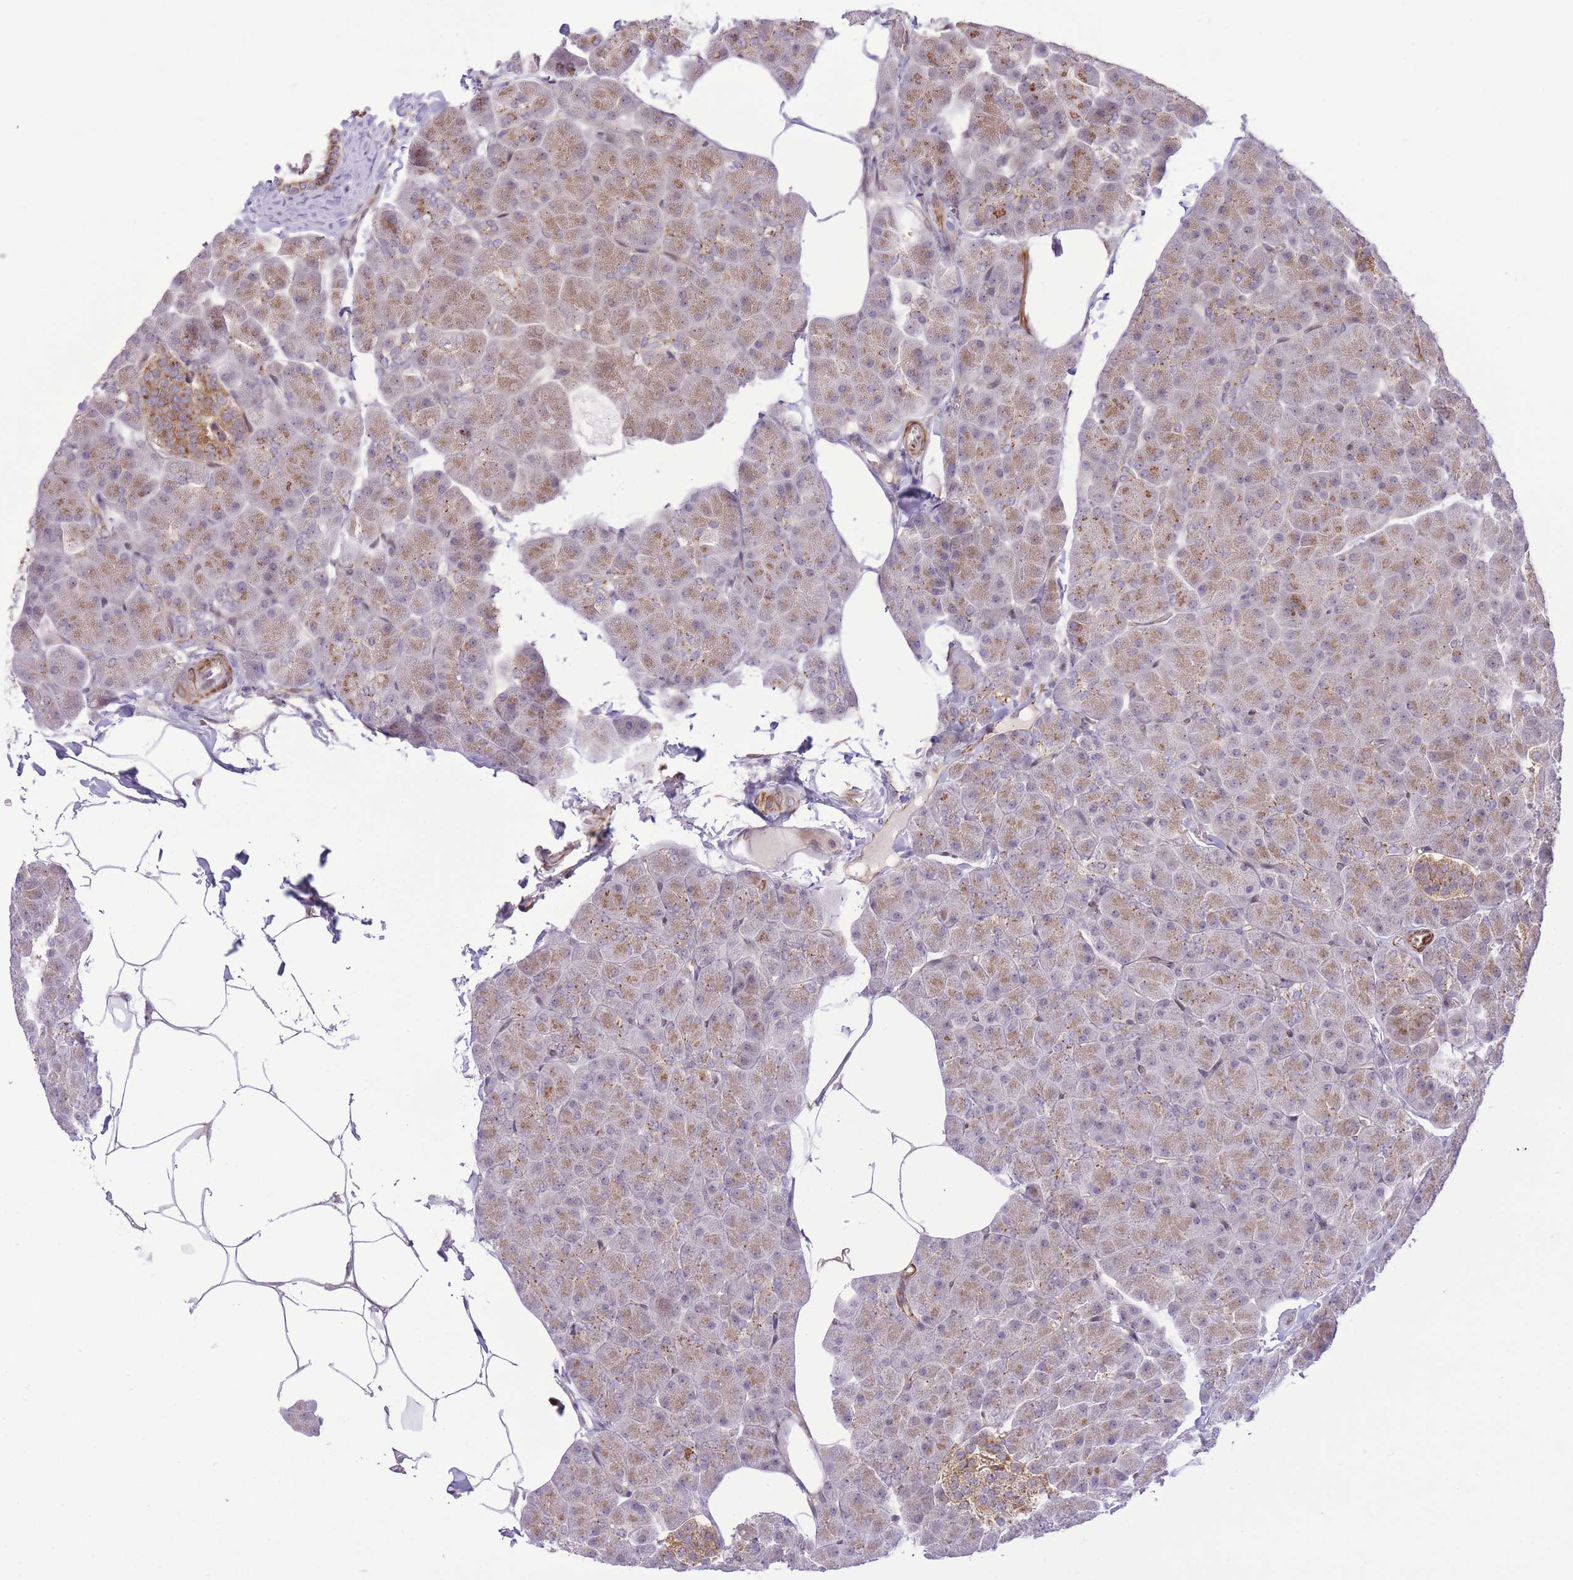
{"staining": {"intensity": "moderate", "quantity": "25%-75%", "location": "cytoplasmic/membranous"}, "tissue": "pancreas", "cell_type": "Exocrine glandular cells", "image_type": "normal", "snomed": [{"axis": "morphology", "description": "Normal tissue, NOS"}, {"axis": "topography", "description": "Pancreas"}], "caption": "Brown immunohistochemical staining in benign pancreas demonstrates moderate cytoplasmic/membranous staining in approximately 25%-75% of exocrine glandular cells. (Brightfield microscopy of DAB IHC at high magnification).", "gene": "ZBED5", "patient": {"sex": "male", "age": 35}}